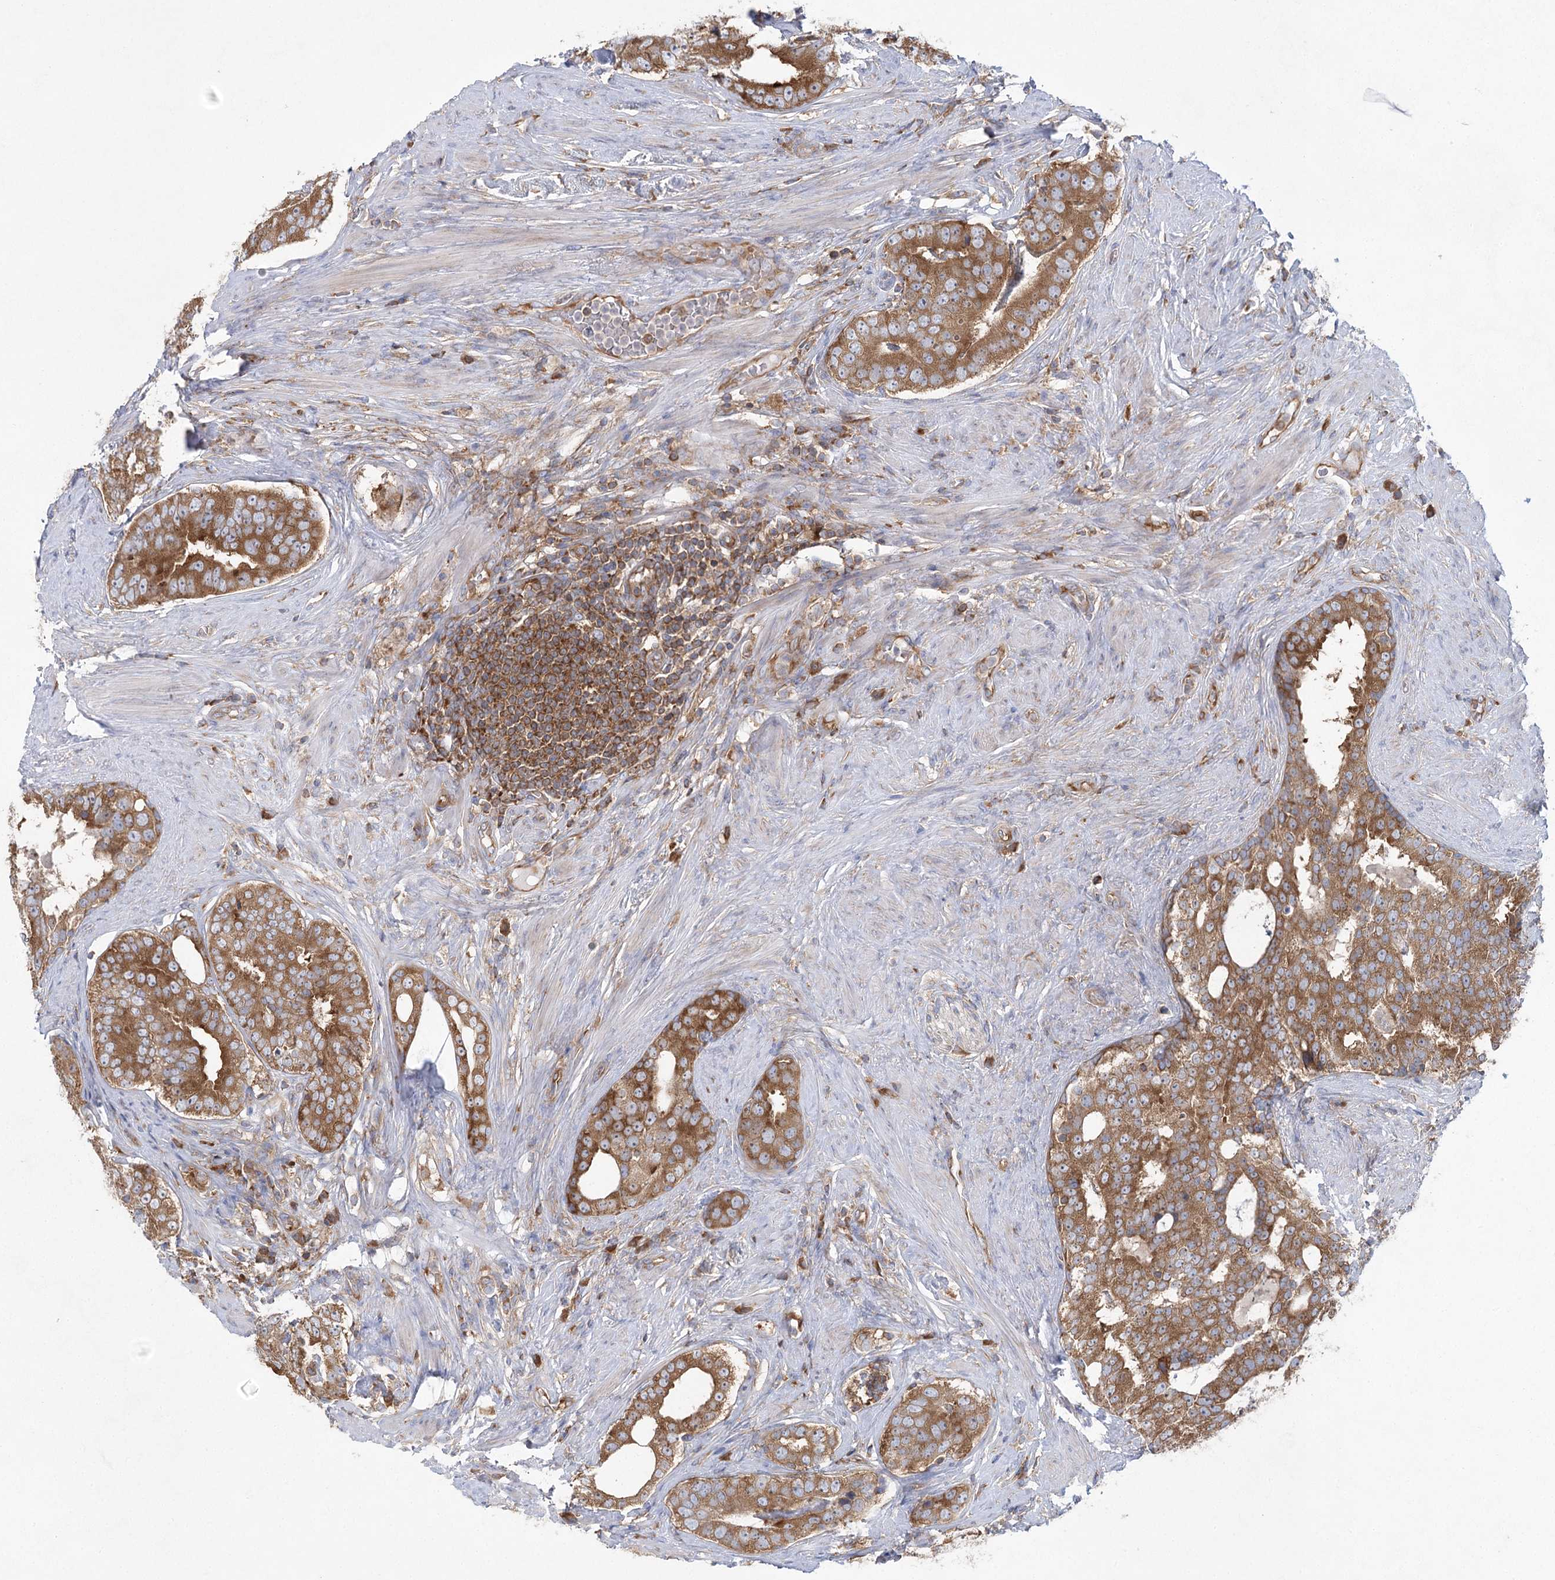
{"staining": {"intensity": "strong", "quantity": ">75%", "location": "cytoplasmic/membranous"}, "tissue": "prostate cancer", "cell_type": "Tumor cells", "image_type": "cancer", "snomed": [{"axis": "morphology", "description": "Adenocarcinoma, High grade"}, {"axis": "topography", "description": "Prostate"}], "caption": "Strong cytoplasmic/membranous positivity for a protein is seen in approximately >75% of tumor cells of high-grade adenocarcinoma (prostate) using immunohistochemistry.", "gene": "EIF3A", "patient": {"sex": "male", "age": 56}}